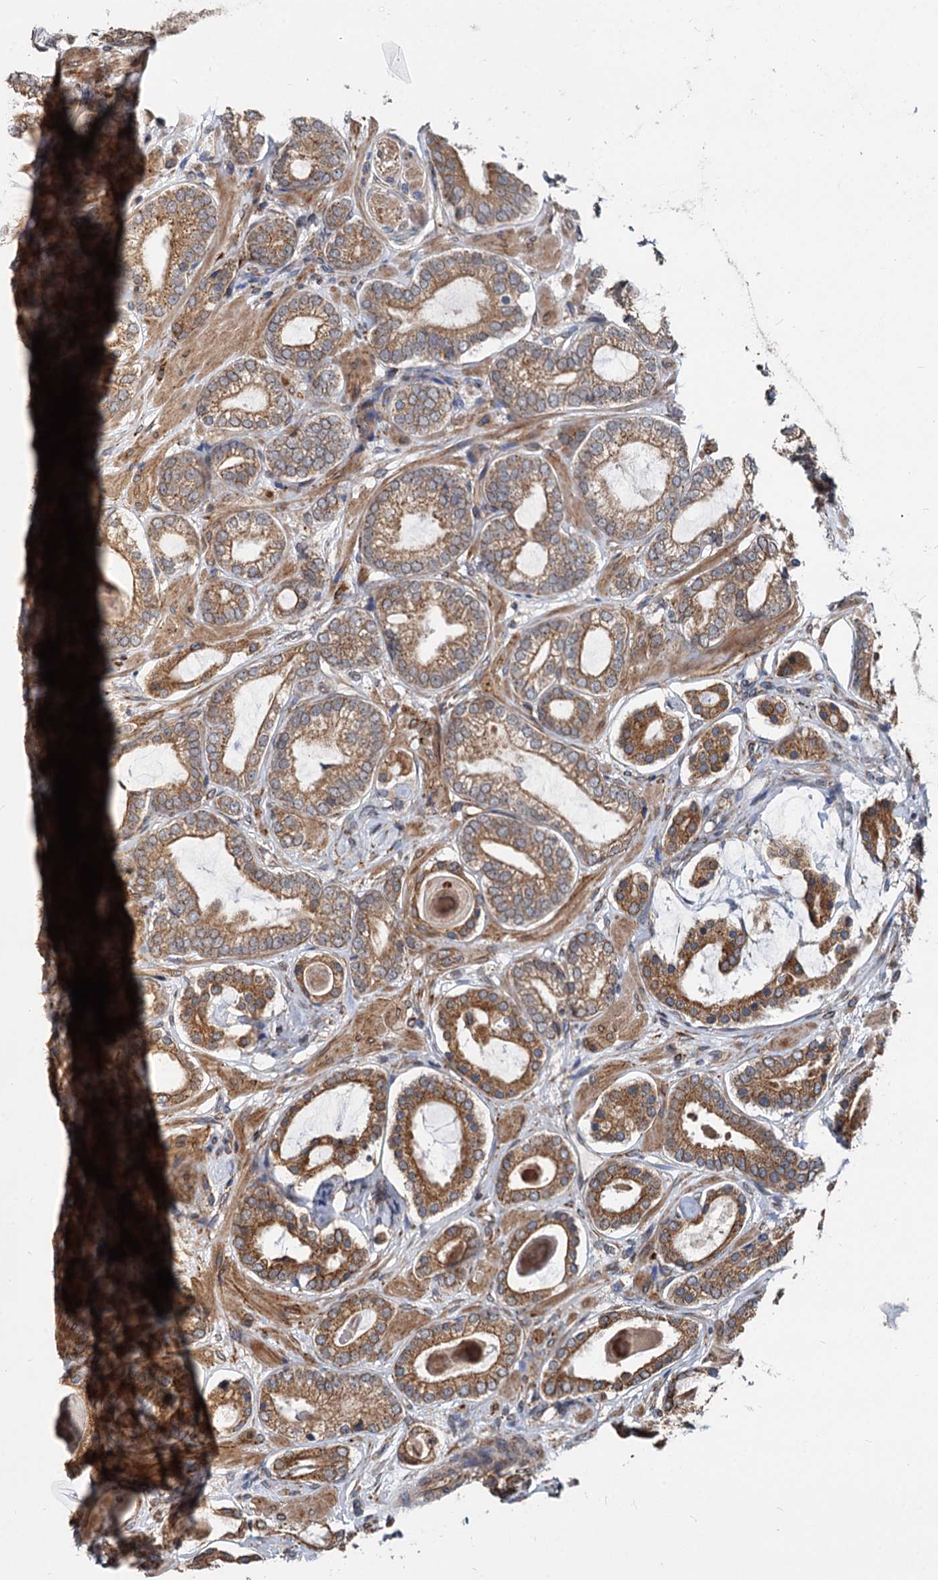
{"staining": {"intensity": "moderate", "quantity": ">75%", "location": "cytoplasmic/membranous"}, "tissue": "prostate cancer", "cell_type": "Tumor cells", "image_type": "cancer", "snomed": [{"axis": "morphology", "description": "Adenocarcinoma, High grade"}, {"axis": "topography", "description": "Prostate"}], "caption": "Immunohistochemistry histopathology image of neoplastic tissue: prostate cancer stained using IHC displays medium levels of moderate protein expression localized specifically in the cytoplasmic/membranous of tumor cells, appearing as a cytoplasmic/membranous brown color.", "gene": "STIM1", "patient": {"sex": "male", "age": 60}}